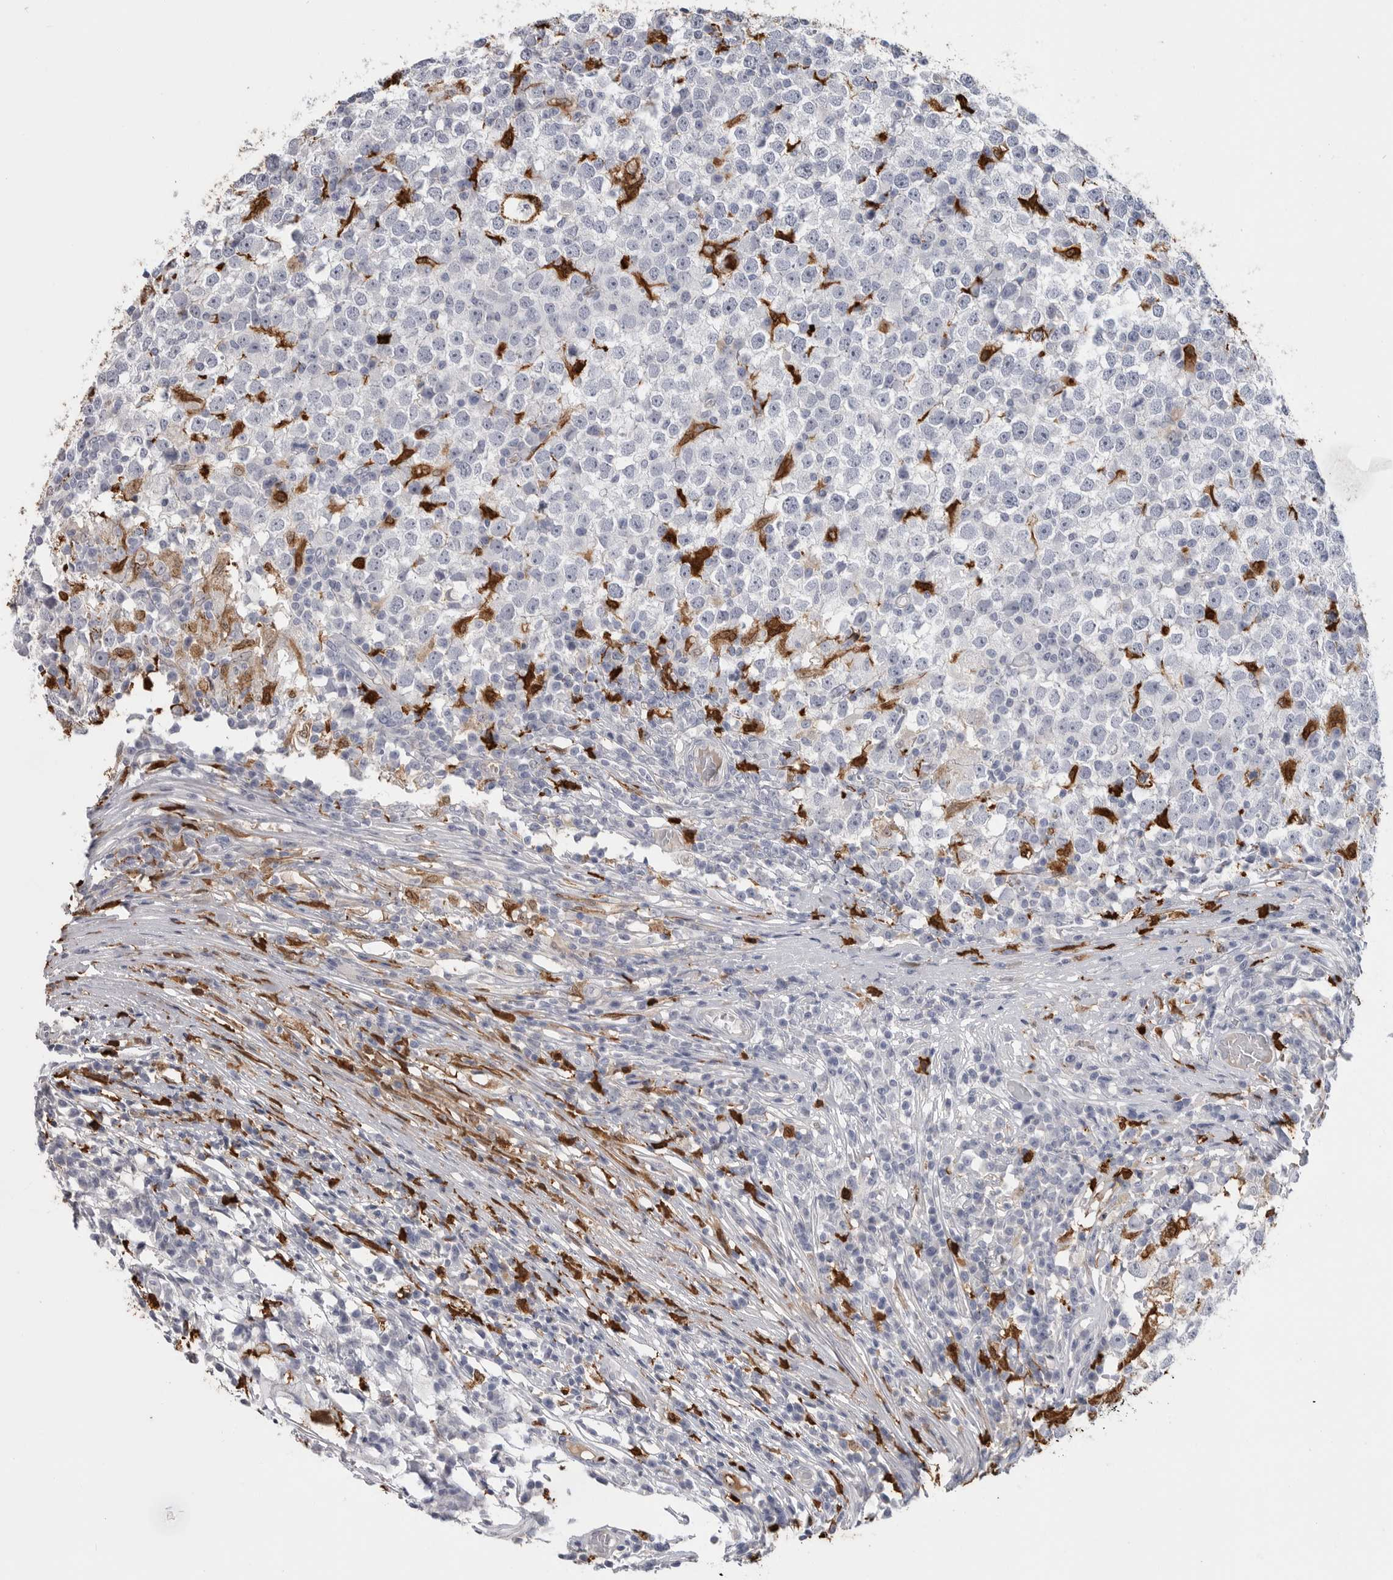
{"staining": {"intensity": "negative", "quantity": "none", "location": "none"}, "tissue": "testis cancer", "cell_type": "Tumor cells", "image_type": "cancer", "snomed": [{"axis": "morphology", "description": "Seminoma, NOS"}, {"axis": "topography", "description": "Testis"}], "caption": "High magnification brightfield microscopy of seminoma (testis) stained with DAB (brown) and counterstained with hematoxylin (blue): tumor cells show no significant positivity. (DAB immunohistochemistry (IHC), high magnification).", "gene": "CYB561D1", "patient": {"sex": "male", "age": 65}}